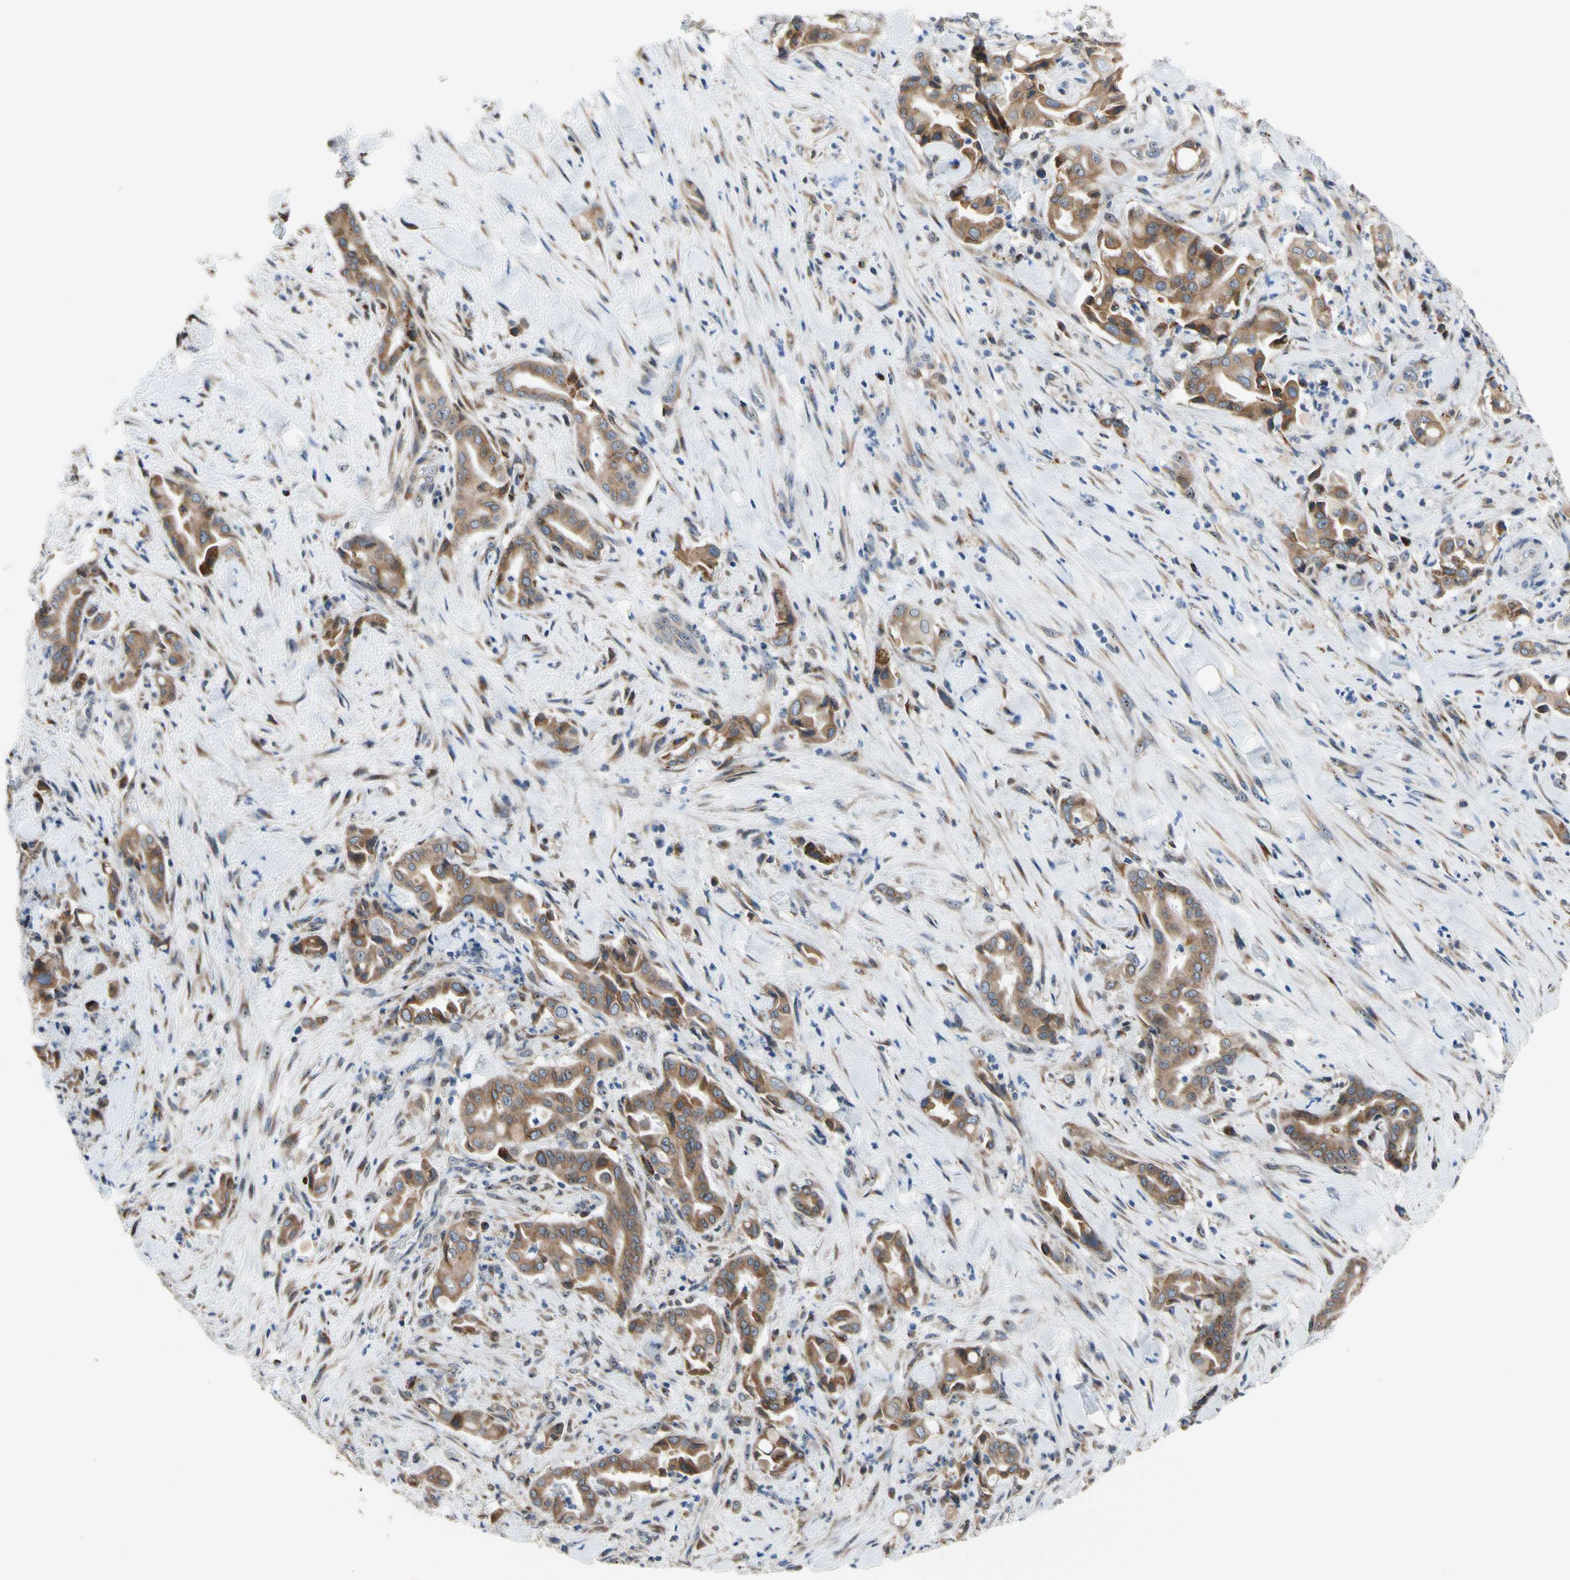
{"staining": {"intensity": "moderate", "quantity": ">75%", "location": "cytoplasmic/membranous"}, "tissue": "liver cancer", "cell_type": "Tumor cells", "image_type": "cancer", "snomed": [{"axis": "morphology", "description": "Cholangiocarcinoma"}, {"axis": "topography", "description": "Liver"}], "caption": "There is medium levels of moderate cytoplasmic/membranous expression in tumor cells of cholangiocarcinoma (liver), as demonstrated by immunohistochemical staining (brown color).", "gene": "TMED7", "patient": {"sex": "female", "age": 68}}